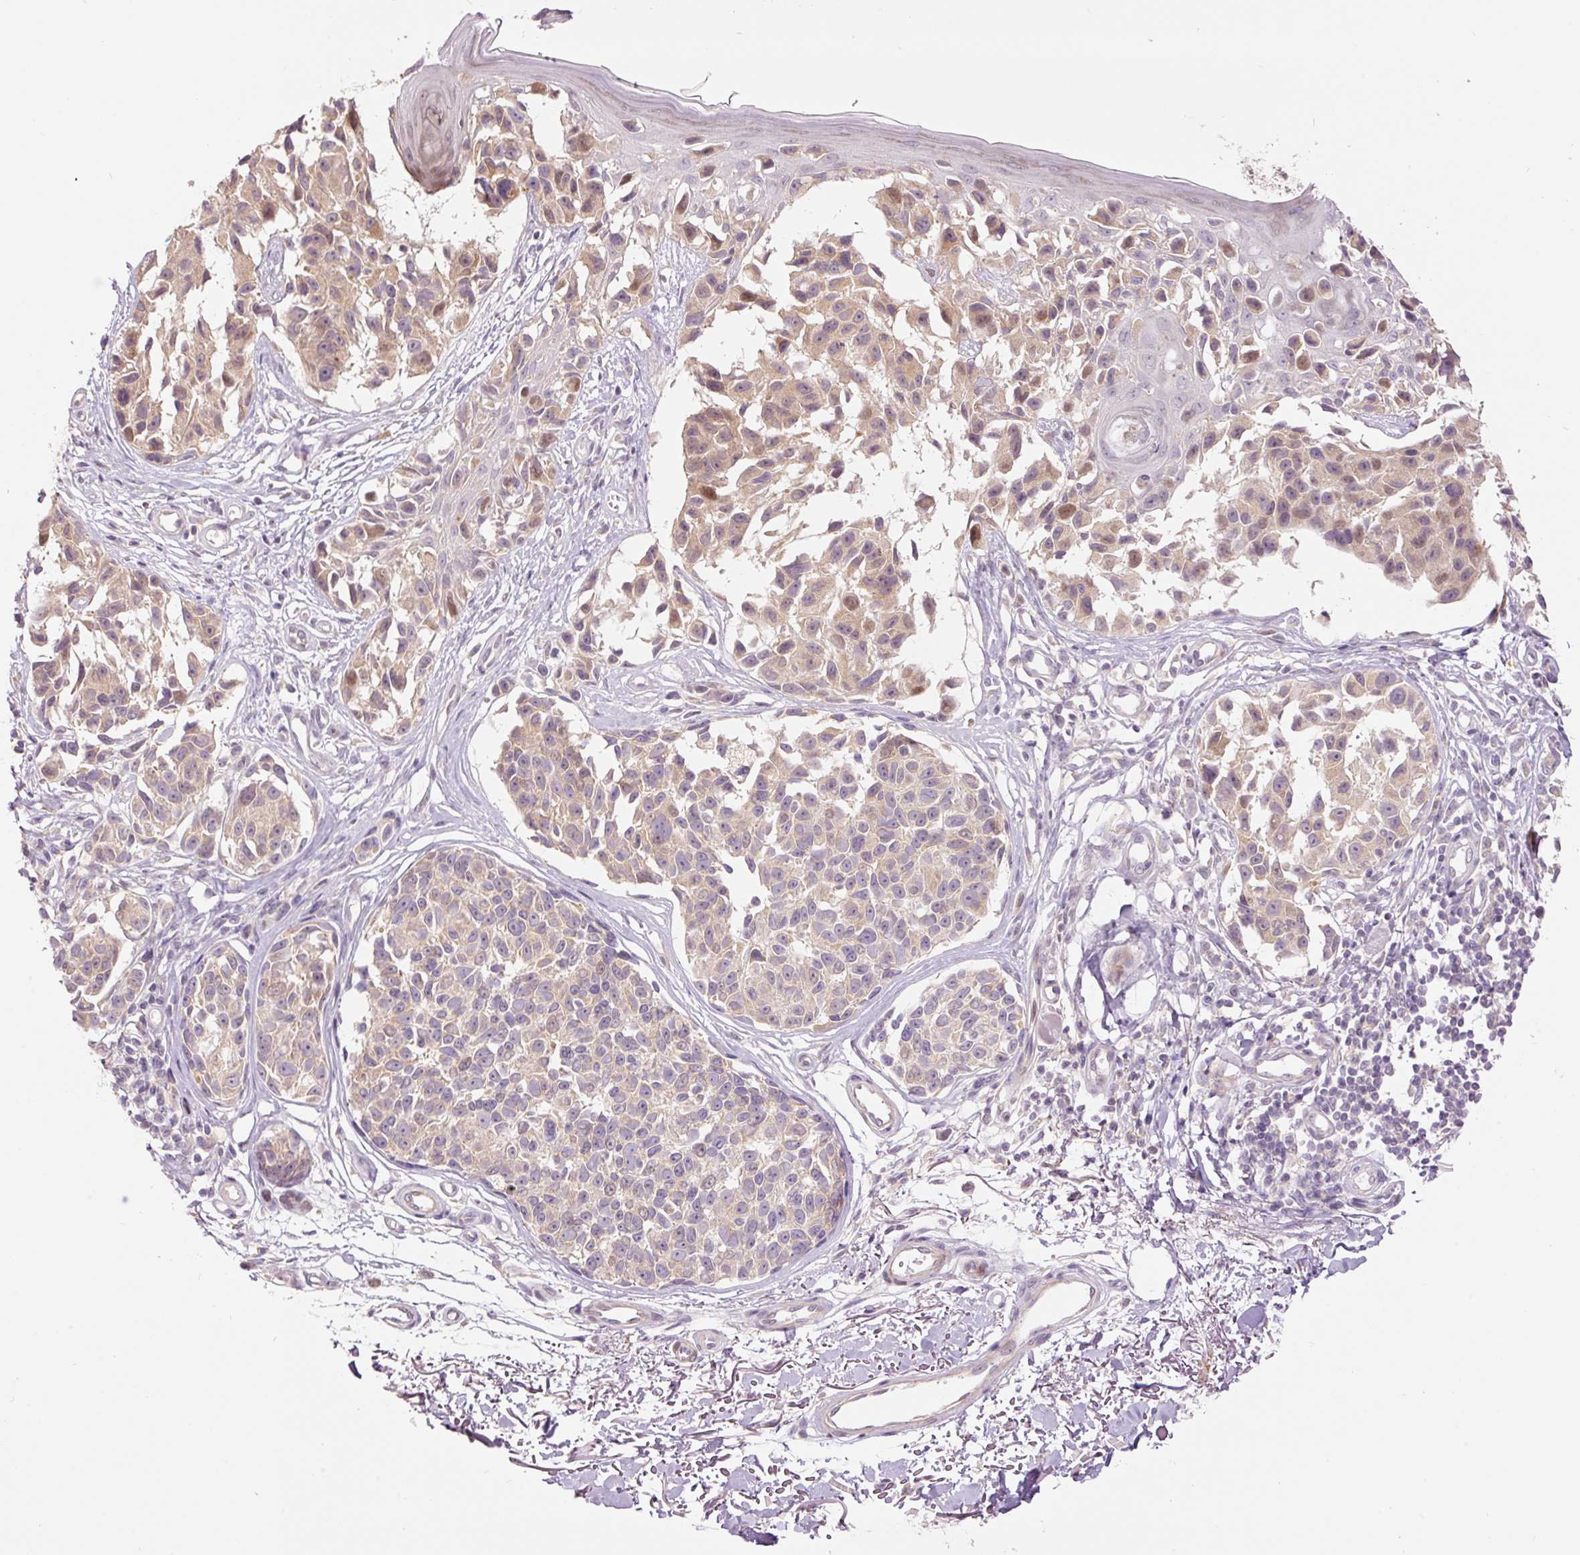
{"staining": {"intensity": "weak", "quantity": "25%-75%", "location": "cytoplasmic/membranous"}, "tissue": "melanoma", "cell_type": "Tumor cells", "image_type": "cancer", "snomed": [{"axis": "morphology", "description": "Malignant melanoma, NOS"}, {"axis": "topography", "description": "Skin"}], "caption": "Human melanoma stained with a brown dye demonstrates weak cytoplasmic/membranous positive positivity in approximately 25%-75% of tumor cells.", "gene": "SLC29A3", "patient": {"sex": "male", "age": 73}}